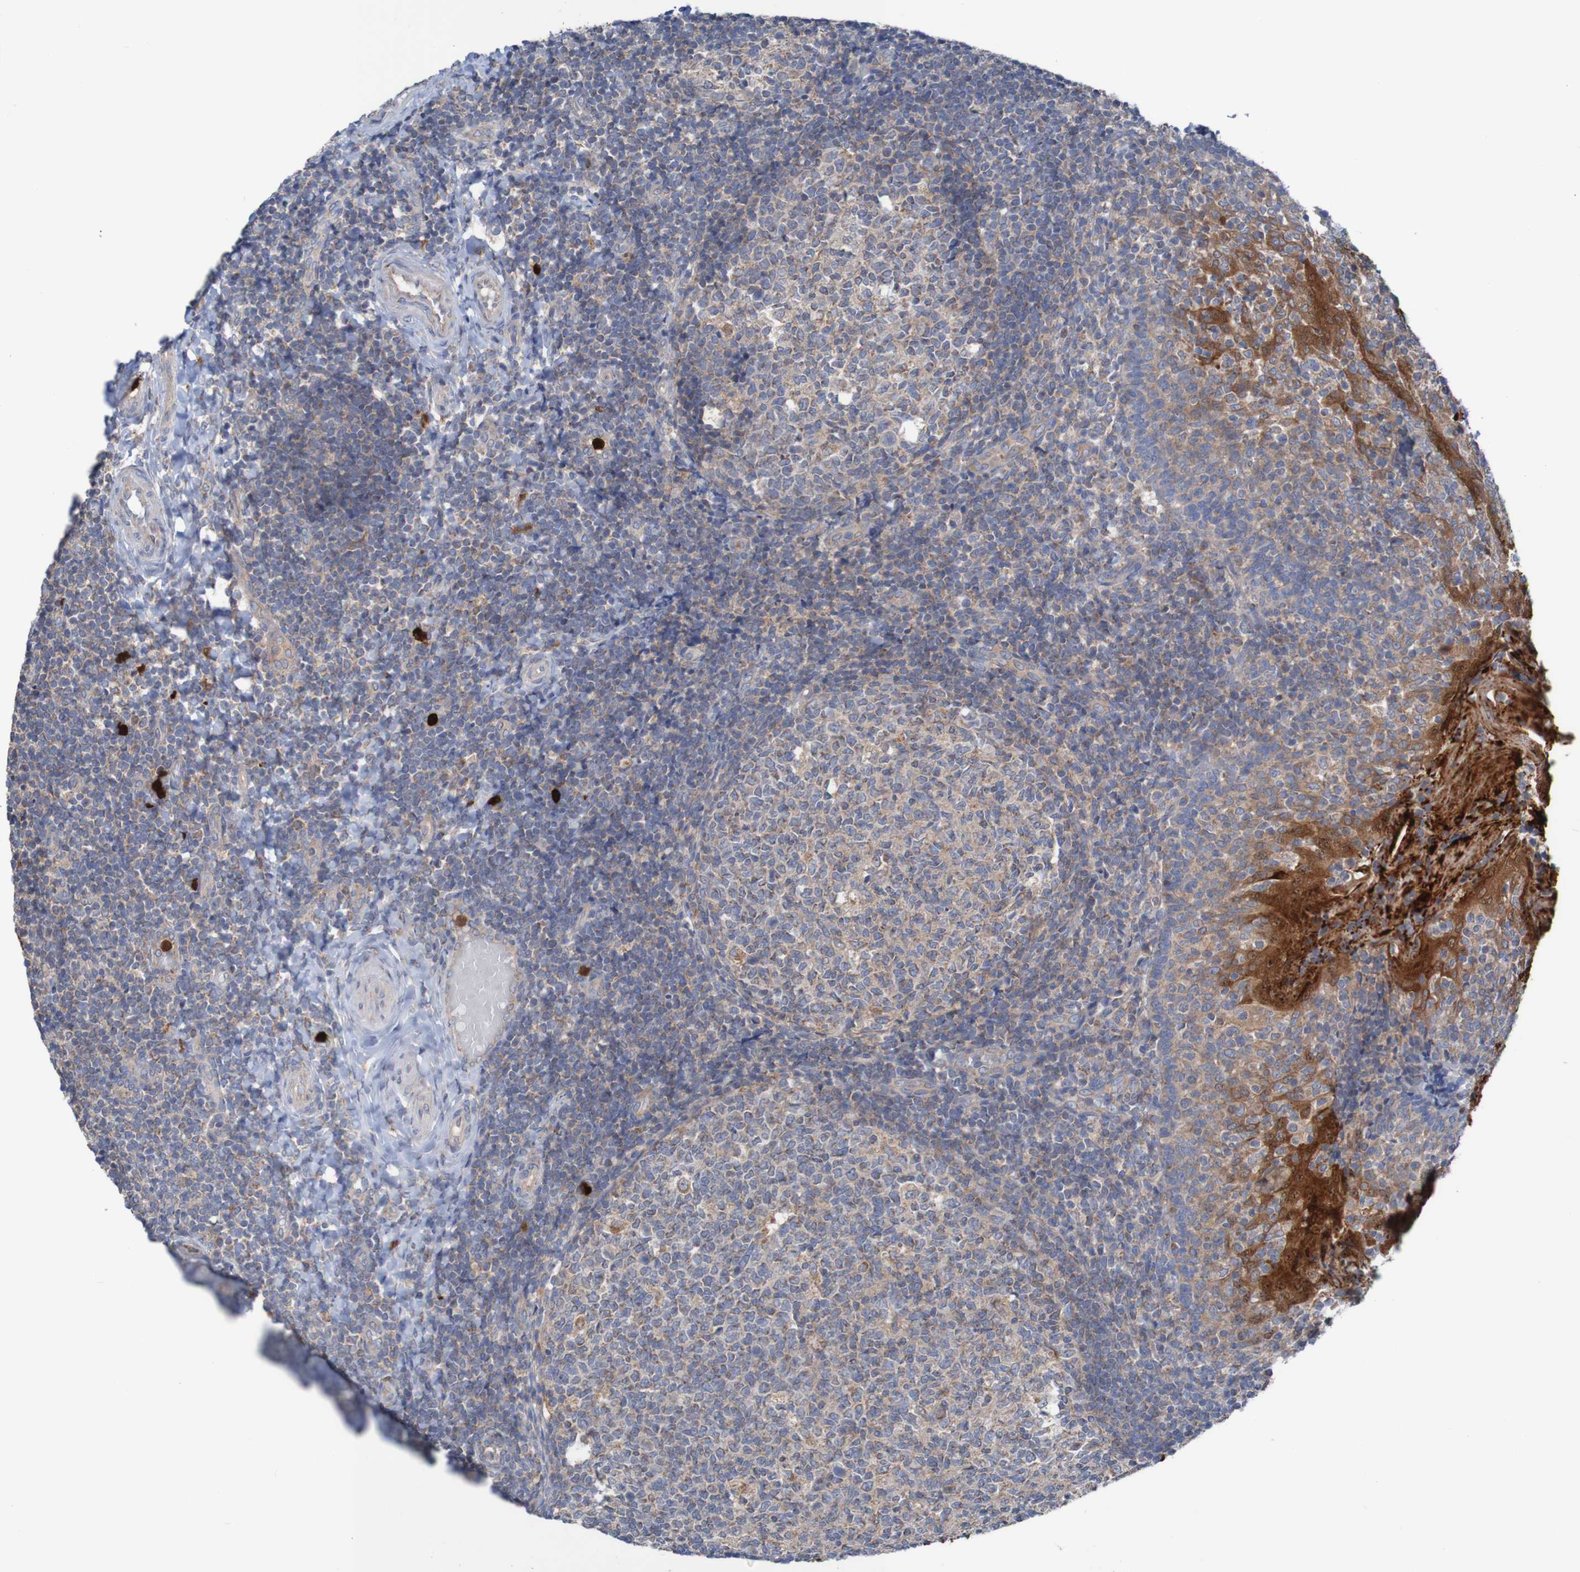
{"staining": {"intensity": "weak", "quantity": ">75%", "location": "cytoplasmic/membranous"}, "tissue": "tonsil", "cell_type": "Germinal center cells", "image_type": "normal", "snomed": [{"axis": "morphology", "description": "Normal tissue, NOS"}, {"axis": "topography", "description": "Tonsil"}], "caption": "Protein analysis of unremarkable tonsil exhibits weak cytoplasmic/membranous expression in about >75% of germinal center cells.", "gene": "PARP4", "patient": {"sex": "female", "age": 19}}